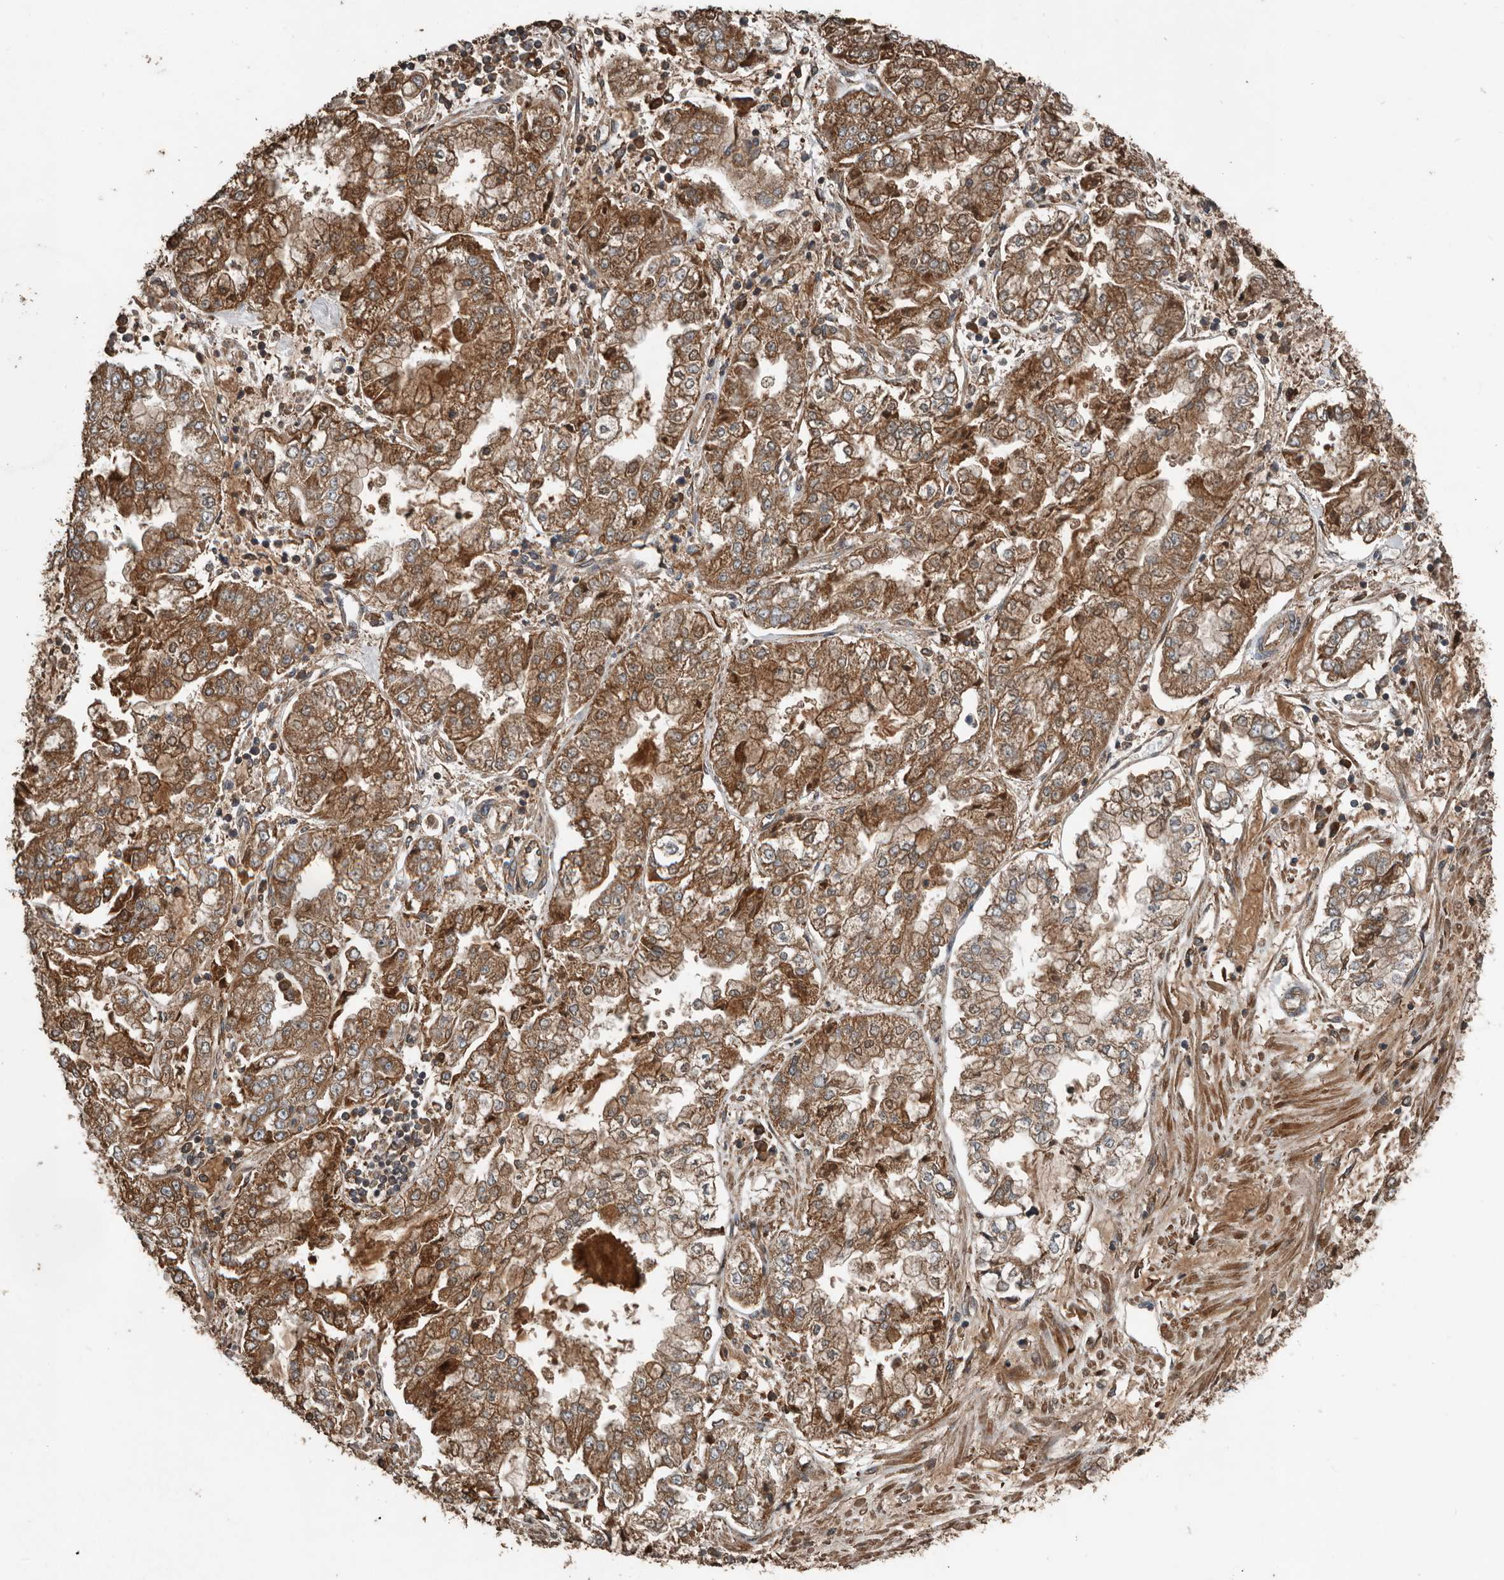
{"staining": {"intensity": "moderate", "quantity": ">75%", "location": "cytoplasmic/membranous"}, "tissue": "stomach cancer", "cell_type": "Tumor cells", "image_type": "cancer", "snomed": [{"axis": "morphology", "description": "Adenocarcinoma, NOS"}, {"axis": "topography", "description": "Stomach"}], "caption": "Immunohistochemistry (IHC) image of neoplastic tissue: human stomach adenocarcinoma stained using immunohistochemistry demonstrates medium levels of moderate protein expression localized specifically in the cytoplasmic/membranous of tumor cells, appearing as a cytoplasmic/membranous brown color.", "gene": "RNF207", "patient": {"sex": "male", "age": 76}}